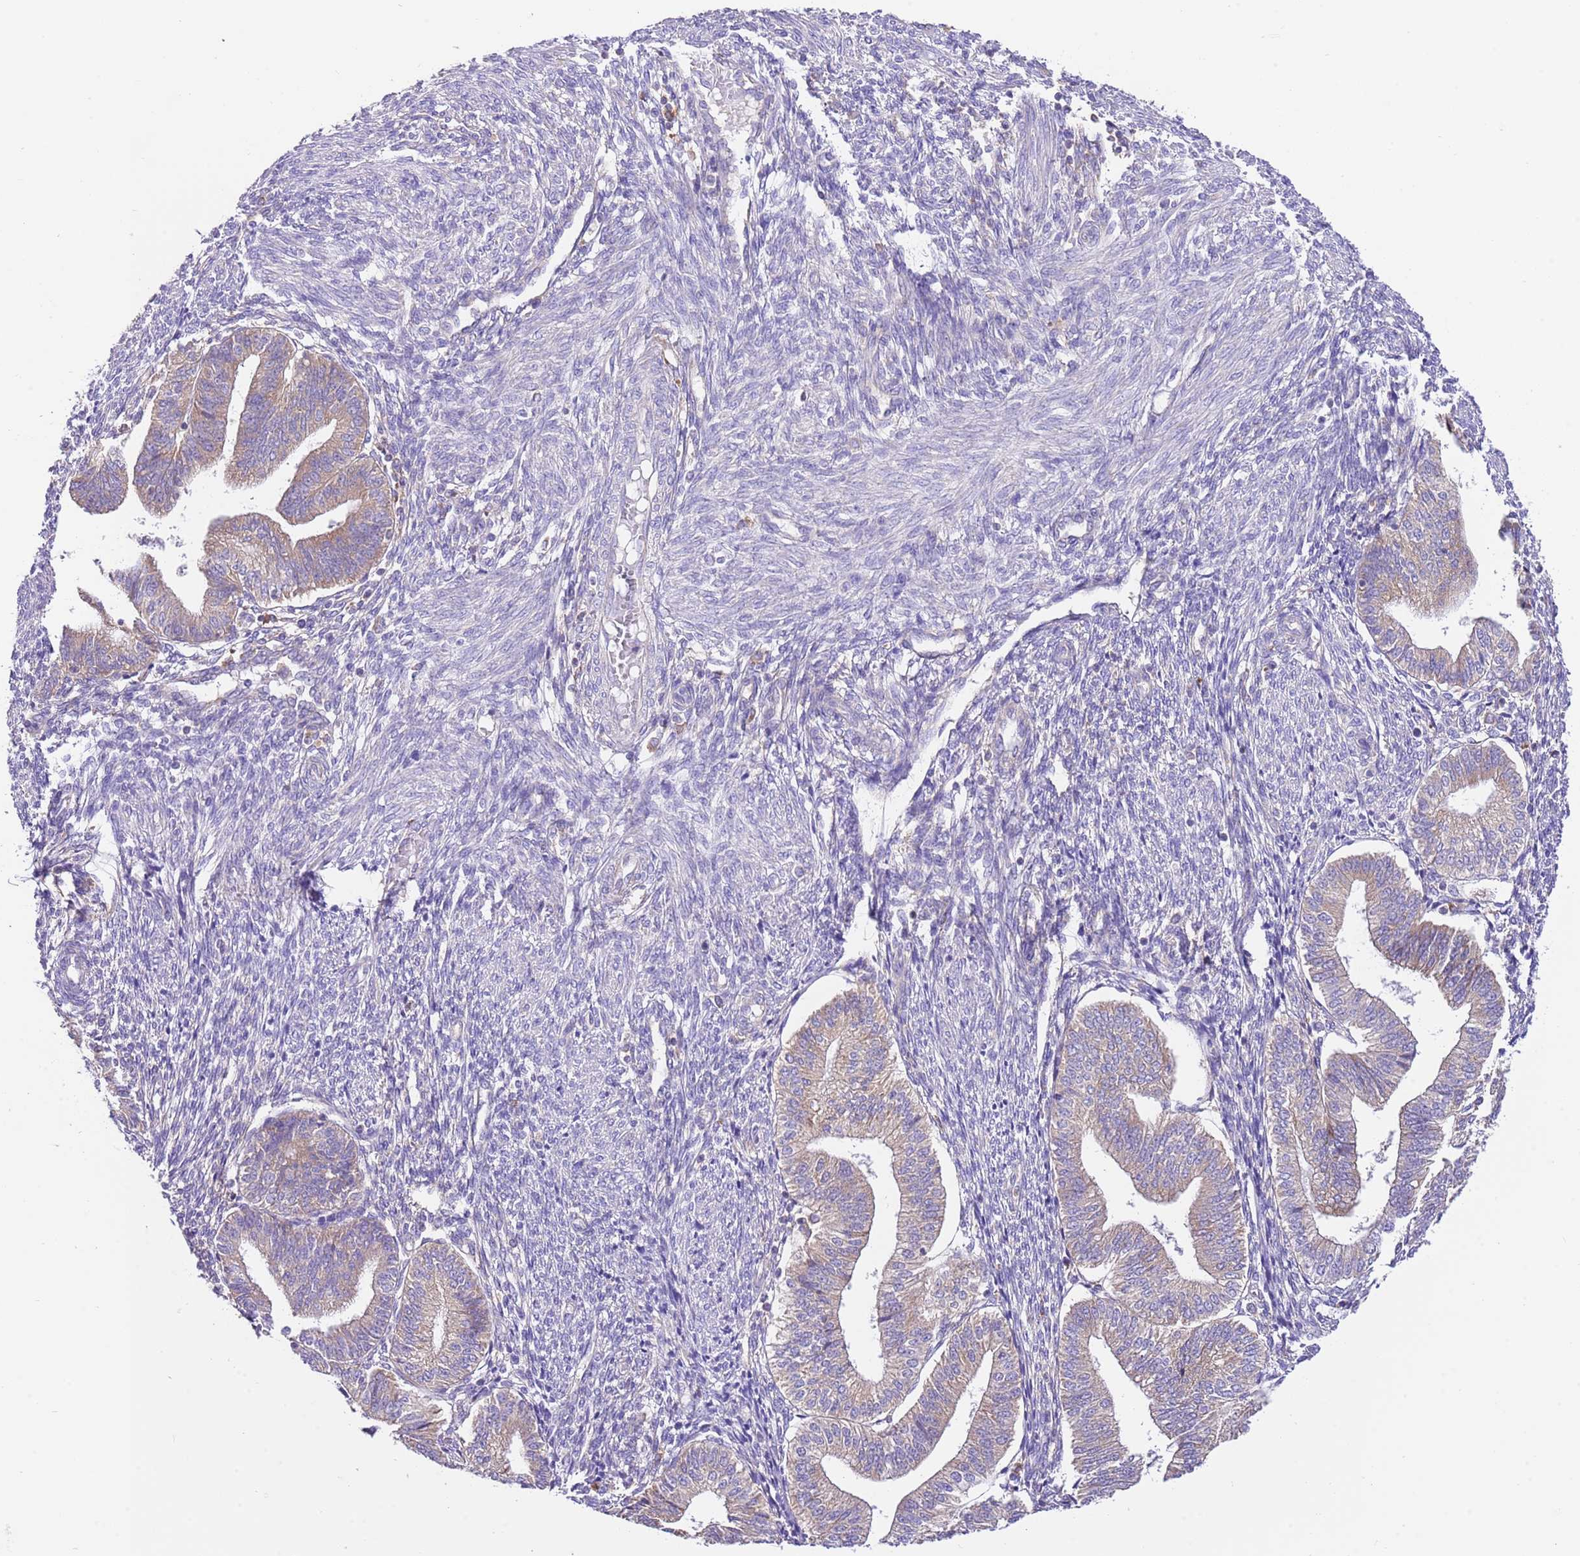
{"staining": {"intensity": "moderate", "quantity": "<25%", "location": "cytoplasmic/membranous"}, "tissue": "endometrium", "cell_type": "Cells in endometrial stroma", "image_type": "normal", "snomed": [{"axis": "morphology", "description": "Normal tissue, NOS"}, {"axis": "topography", "description": "Endometrium"}], "caption": "The photomicrograph exhibits a brown stain indicating the presence of a protein in the cytoplasmic/membranous of cells in endometrial stroma in endometrium. (DAB IHC with brightfield microscopy, high magnification).", "gene": "RPS10", "patient": {"sex": "female", "age": 34}}